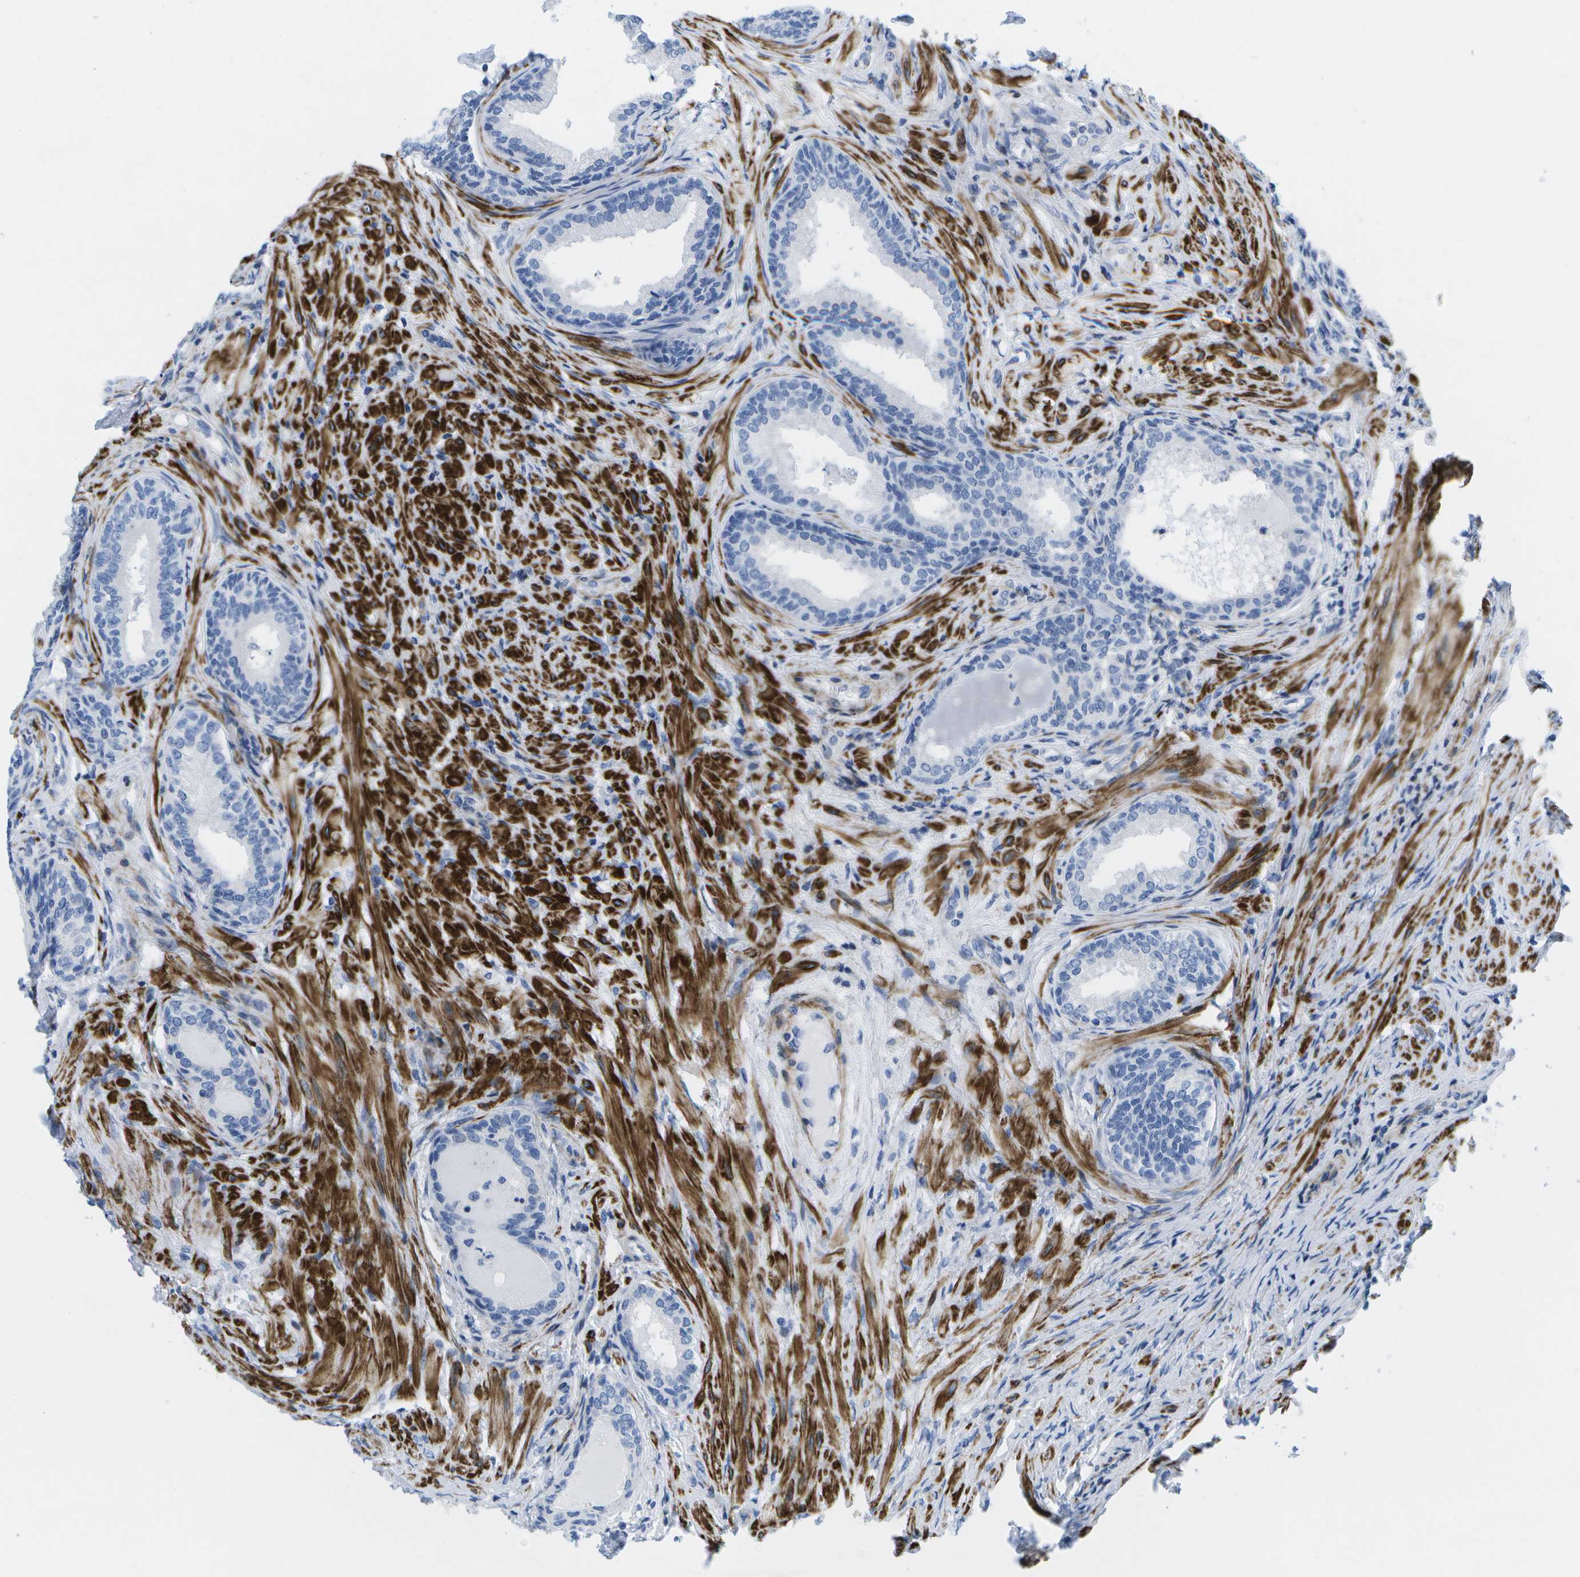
{"staining": {"intensity": "negative", "quantity": "none", "location": "none"}, "tissue": "prostate", "cell_type": "Glandular cells", "image_type": "normal", "snomed": [{"axis": "morphology", "description": "Normal tissue, NOS"}, {"axis": "topography", "description": "Prostate"}], "caption": "This is a micrograph of IHC staining of benign prostate, which shows no expression in glandular cells. (IHC, brightfield microscopy, high magnification).", "gene": "ADGRG6", "patient": {"sex": "male", "age": 76}}